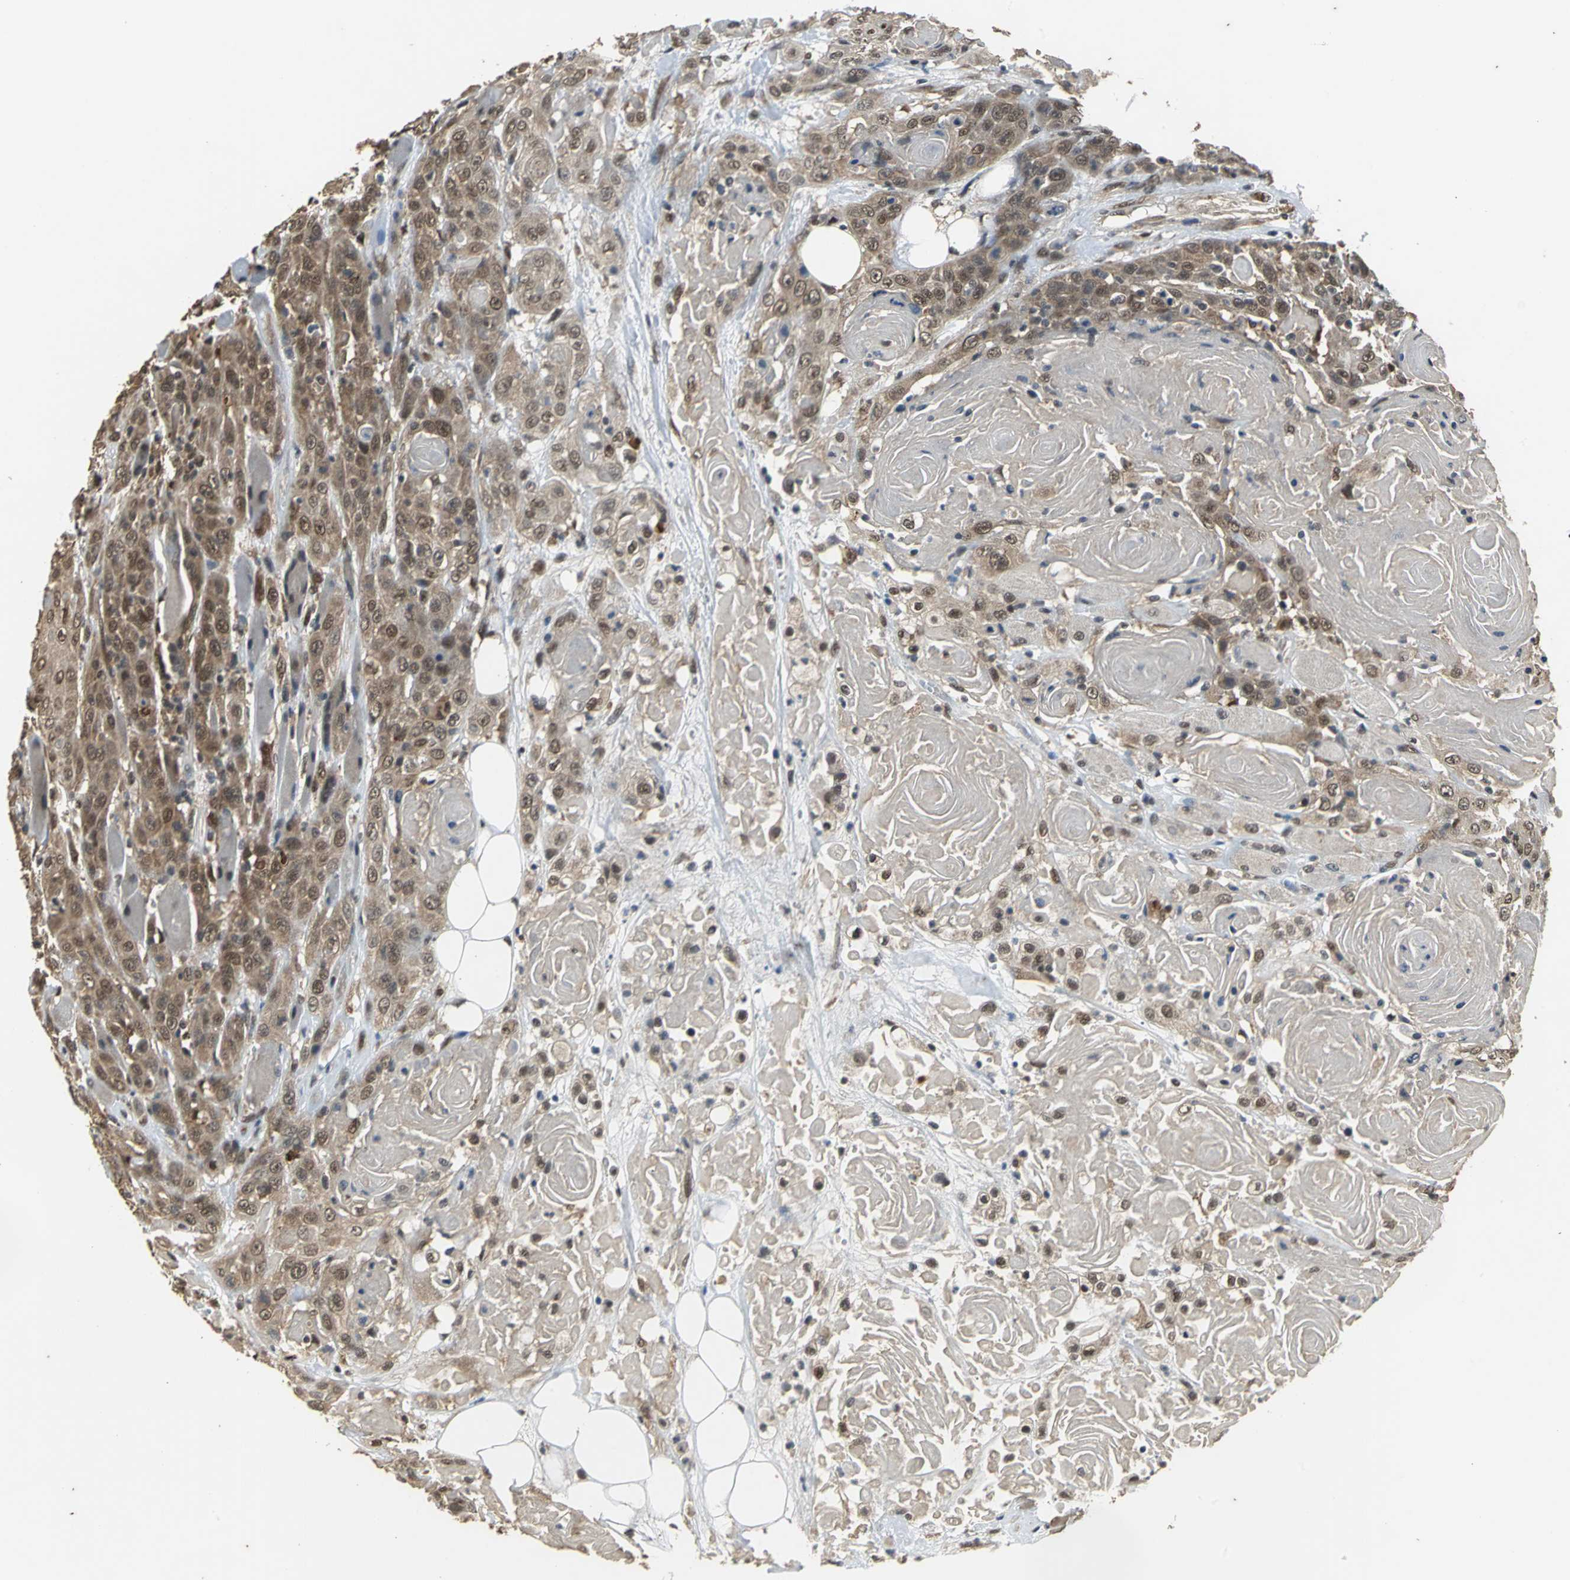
{"staining": {"intensity": "moderate", "quantity": ">75%", "location": "cytoplasmic/membranous,nuclear"}, "tissue": "head and neck cancer", "cell_type": "Tumor cells", "image_type": "cancer", "snomed": [{"axis": "morphology", "description": "Squamous cell carcinoma, NOS"}, {"axis": "topography", "description": "Head-Neck"}], "caption": "Protein positivity by immunohistochemistry shows moderate cytoplasmic/membranous and nuclear staining in approximately >75% of tumor cells in head and neck squamous cell carcinoma. (Stains: DAB in brown, nuclei in blue, Microscopy: brightfield microscopy at high magnification).", "gene": "NOTCH3", "patient": {"sex": "female", "age": 84}}